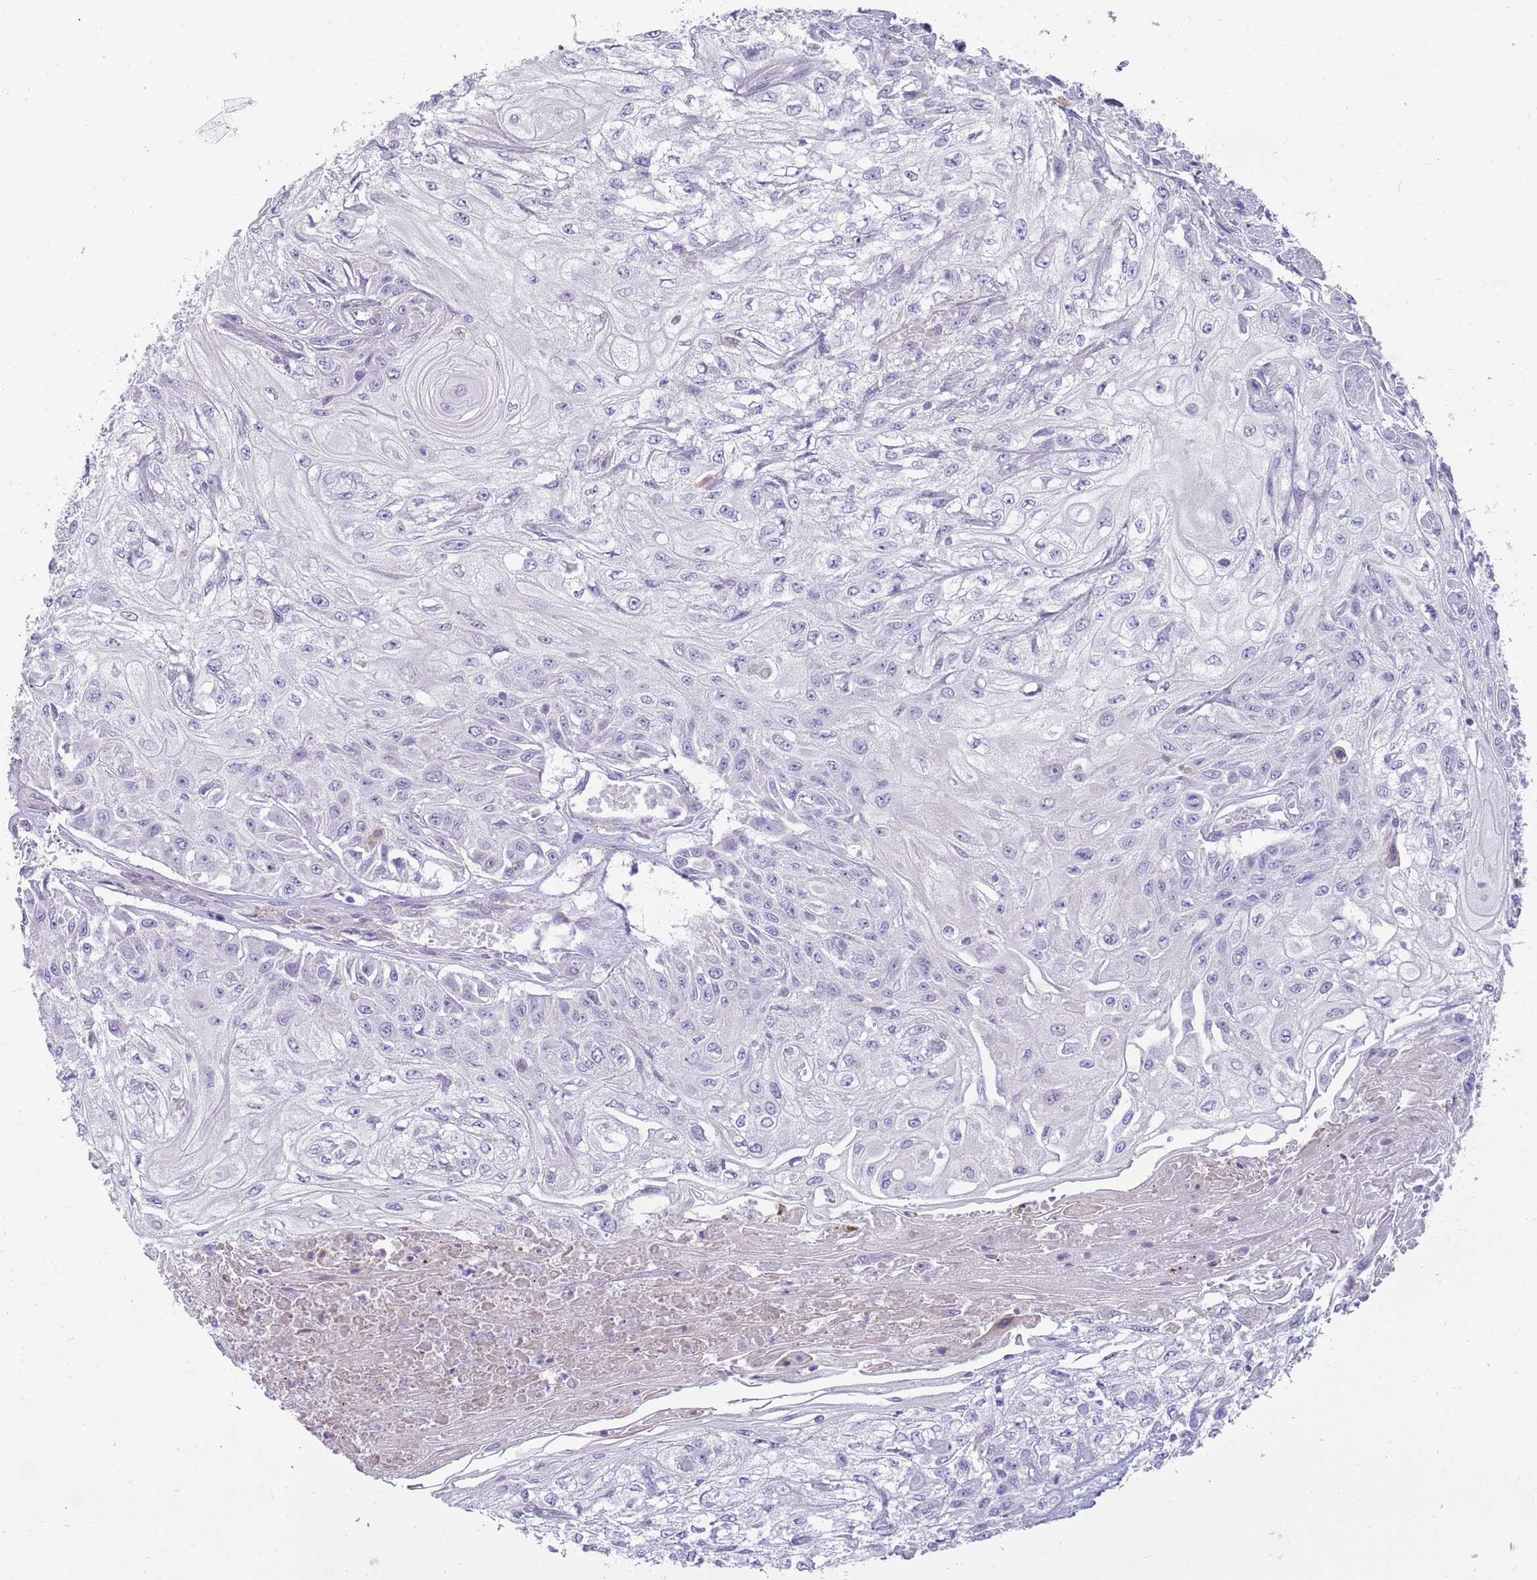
{"staining": {"intensity": "negative", "quantity": "none", "location": "none"}, "tissue": "skin cancer", "cell_type": "Tumor cells", "image_type": "cancer", "snomed": [{"axis": "morphology", "description": "Squamous cell carcinoma, NOS"}, {"axis": "morphology", "description": "Squamous cell carcinoma, metastatic, NOS"}, {"axis": "topography", "description": "Skin"}, {"axis": "topography", "description": "Lymph node"}], "caption": "Immunohistochemical staining of human skin squamous cell carcinoma demonstrates no significant positivity in tumor cells.", "gene": "DIPK1C", "patient": {"sex": "male", "age": 75}}